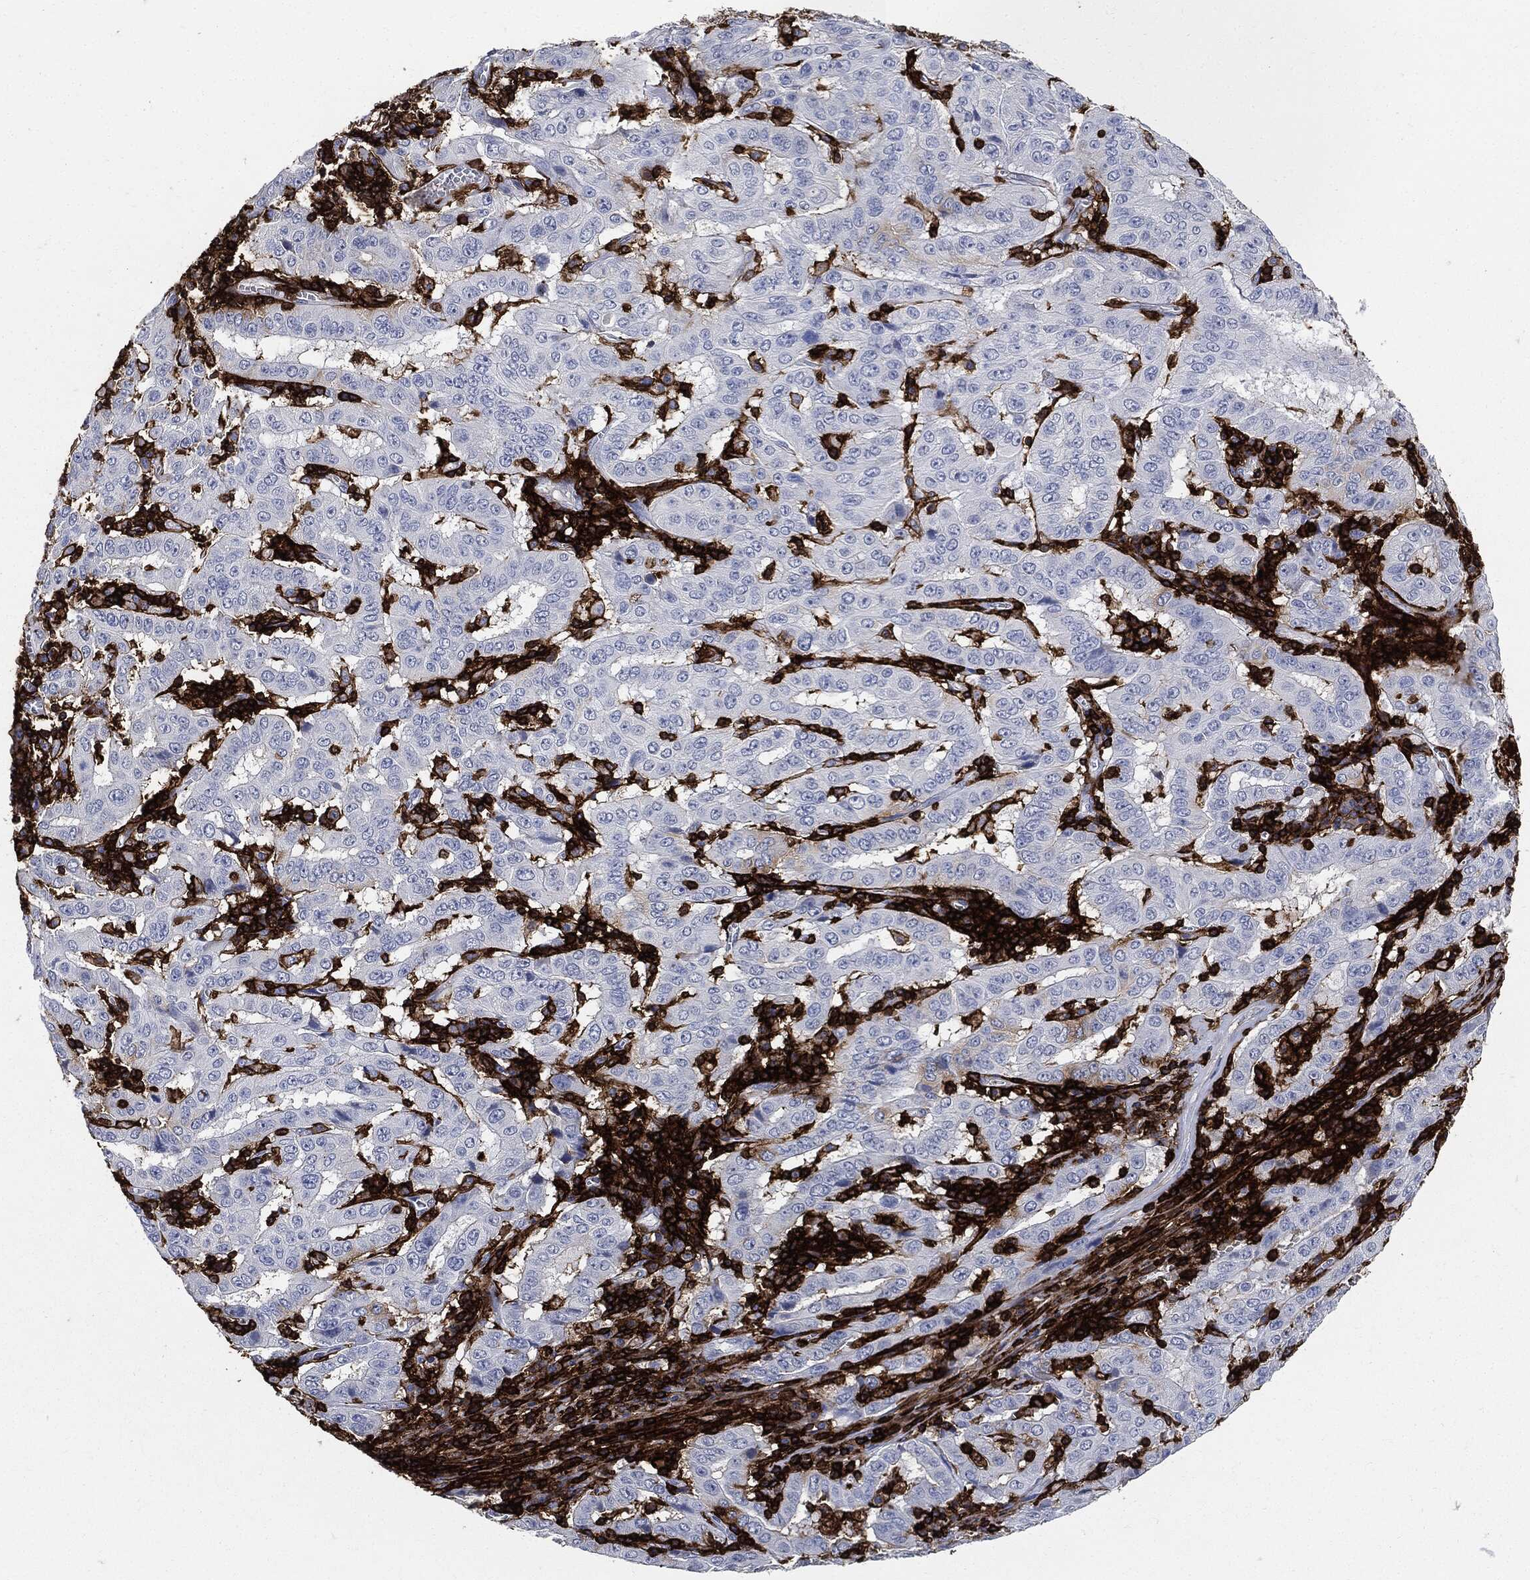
{"staining": {"intensity": "negative", "quantity": "none", "location": "none"}, "tissue": "pancreatic cancer", "cell_type": "Tumor cells", "image_type": "cancer", "snomed": [{"axis": "morphology", "description": "Adenocarcinoma, NOS"}, {"axis": "topography", "description": "Pancreas"}], "caption": "DAB (3,3'-diaminobenzidine) immunohistochemical staining of human pancreatic cancer exhibits no significant positivity in tumor cells.", "gene": "PTPRC", "patient": {"sex": "male", "age": 63}}